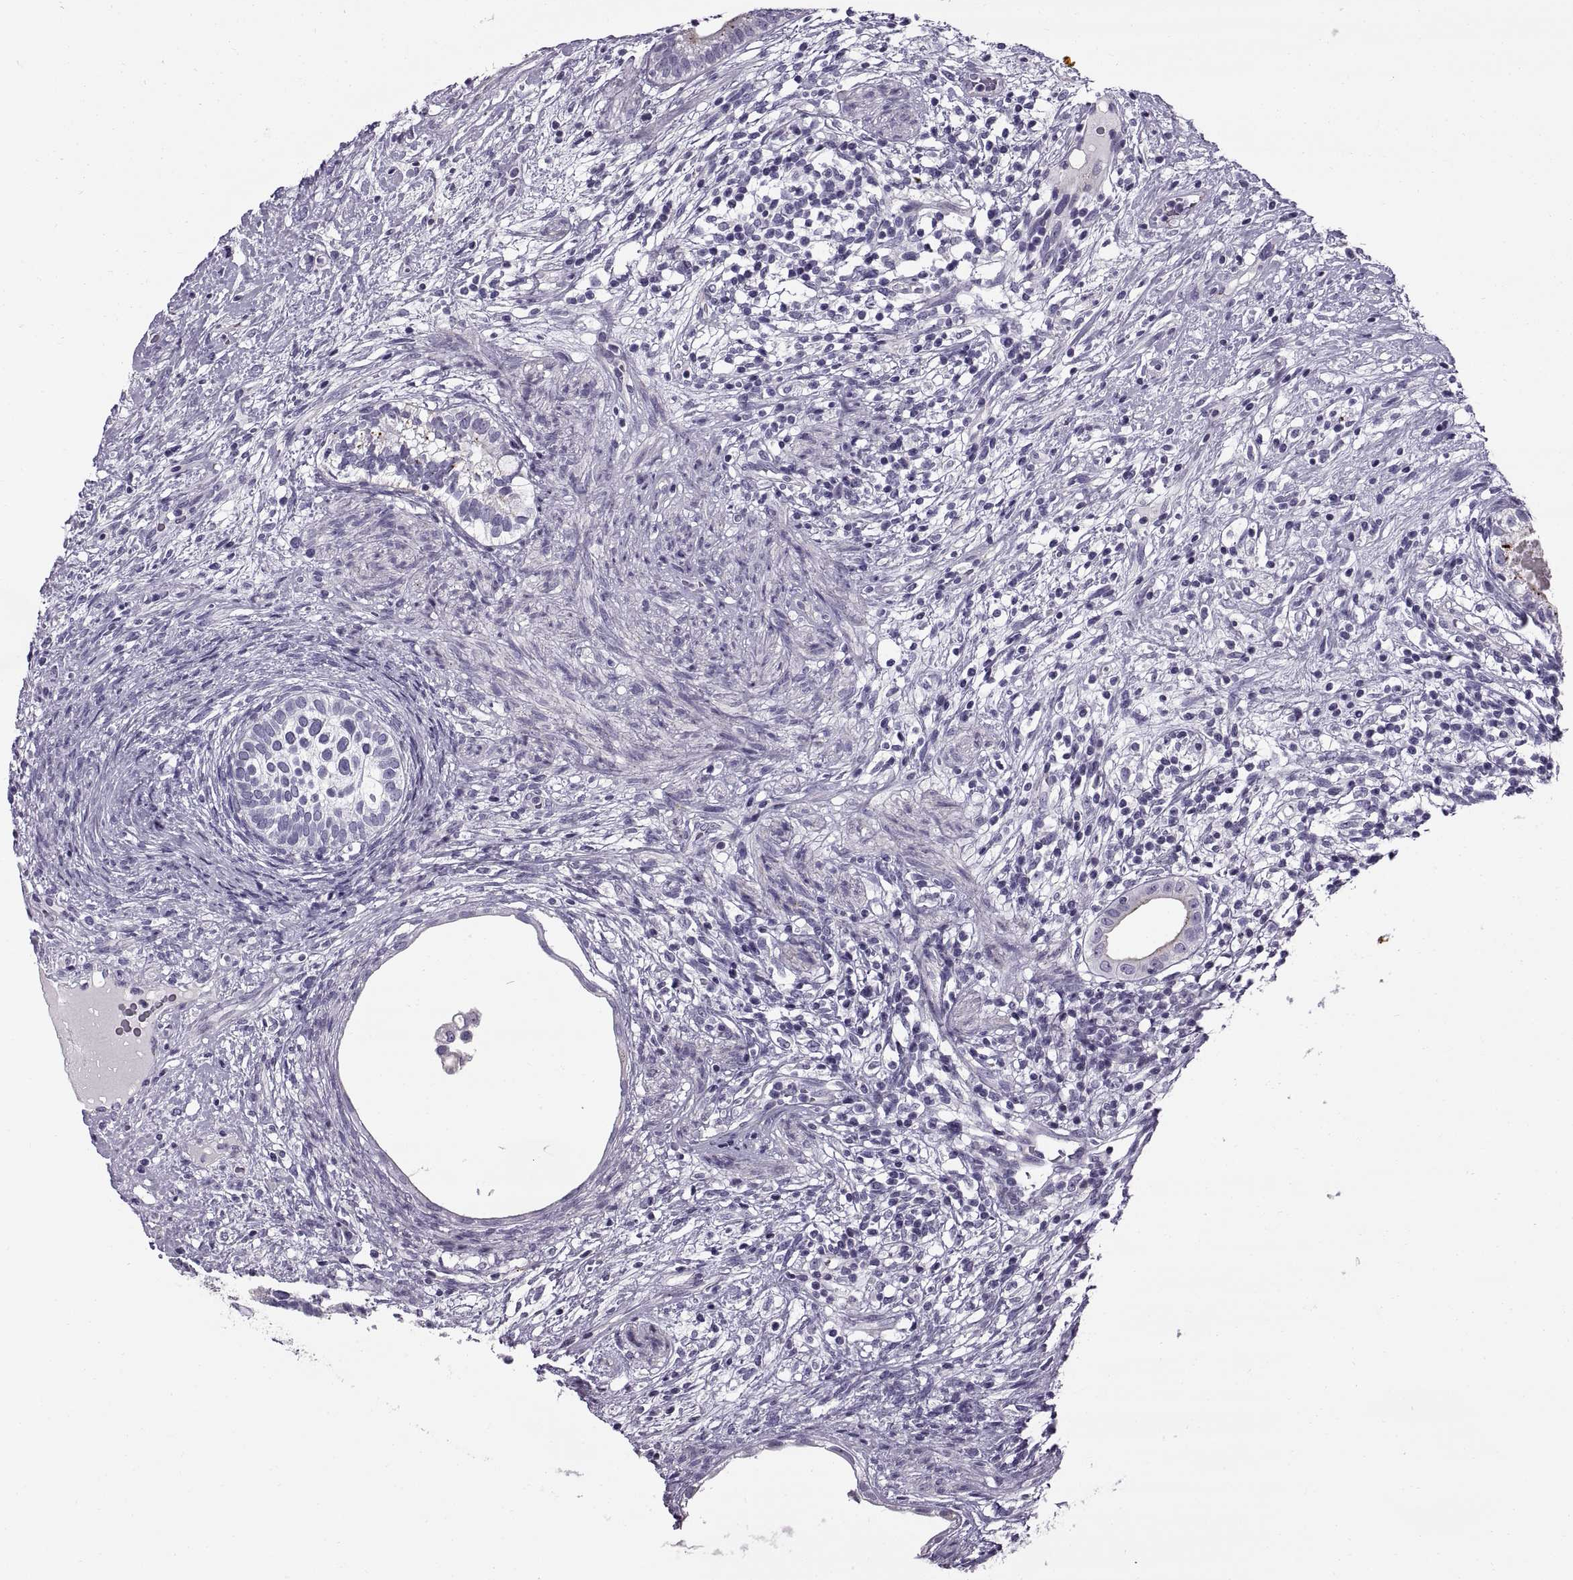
{"staining": {"intensity": "negative", "quantity": "none", "location": "none"}, "tissue": "testis cancer", "cell_type": "Tumor cells", "image_type": "cancer", "snomed": [{"axis": "morphology", "description": "Seminoma, NOS"}, {"axis": "morphology", "description": "Carcinoma, Embryonal, NOS"}, {"axis": "topography", "description": "Testis"}], "caption": "DAB (3,3'-diaminobenzidine) immunohistochemical staining of testis cancer (seminoma) demonstrates no significant positivity in tumor cells. The staining is performed using DAB brown chromogen with nuclei counter-stained in using hematoxylin.", "gene": "CALCR", "patient": {"sex": "male", "age": 41}}